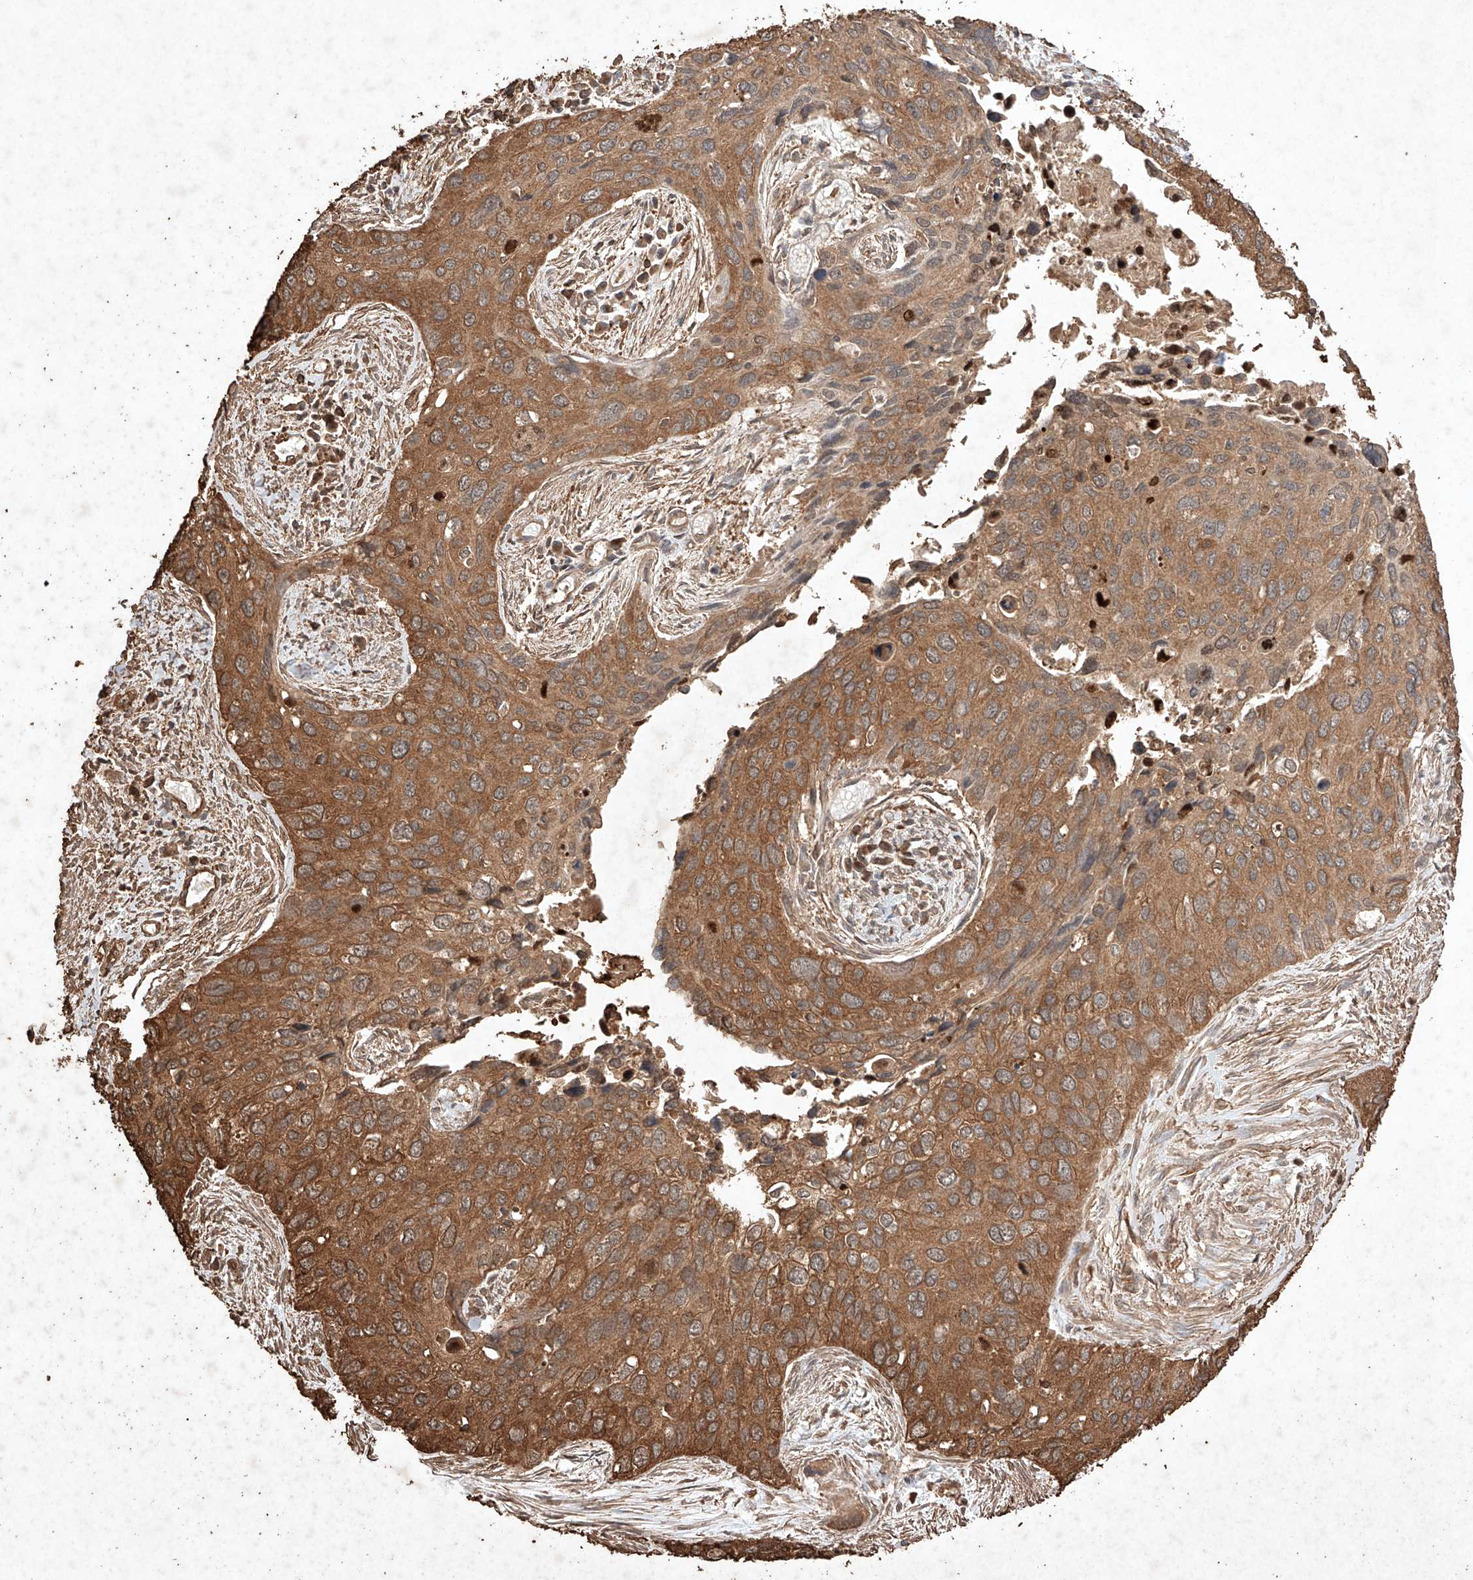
{"staining": {"intensity": "moderate", "quantity": ">75%", "location": "cytoplasmic/membranous"}, "tissue": "cervical cancer", "cell_type": "Tumor cells", "image_type": "cancer", "snomed": [{"axis": "morphology", "description": "Squamous cell carcinoma, NOS"}, {"axis": "topography", "description": "Cervix"}], "caption": "Tumor cells show medium levels of moderate cytoplasmic/membranous positivity in approximately >75% of cells in squamous cell carcinoma (cervical). The staining was performed using DAB to visualize the protein expression in brown, while the nuclei were stained in blue with hematoxylin (Magnification: 20x).", "gene": "M6PR", "patient": {"sex": "female", "age": 55}}